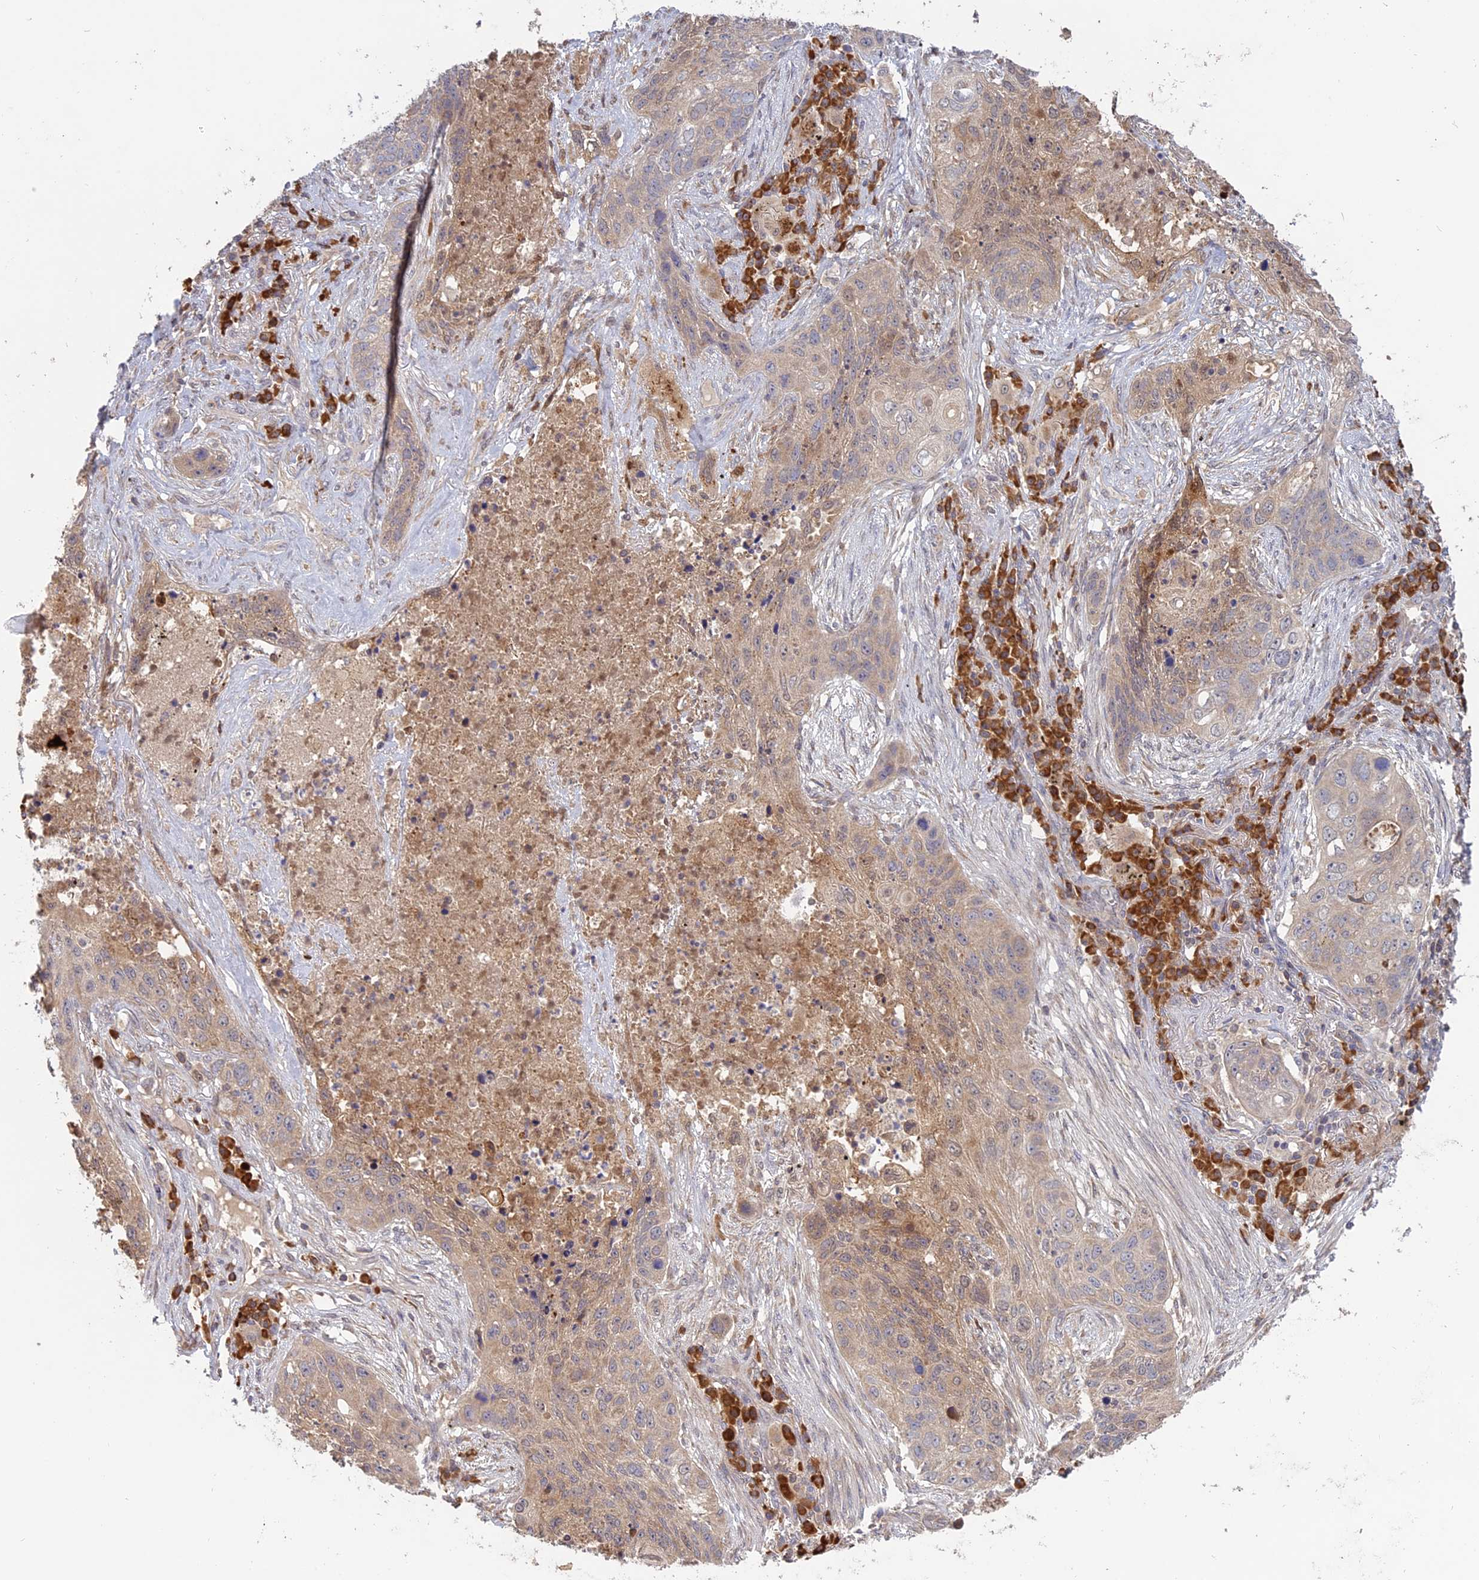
{"staining": {"intensity": "weak", "quantity": "25%-75%", "location": "cytoplasmic/membranous"}, "tissue": "lung cancer", "cell_type": "Tumor cells", "image_type": "cancer", "snomed": [{"axis": "morphology", "description": "Squamous cell carcinoma, NOS"}, {"axis": "topography", "description": "Lung"}], "caption": "IHC (DAB) staining of human lung cancer reveals weak cytoplasmic/membranous protein expression in about 25%-75% of tumor cells.", "gene": "TMEM208", "patient": {"sex": "female", "age": 63}}